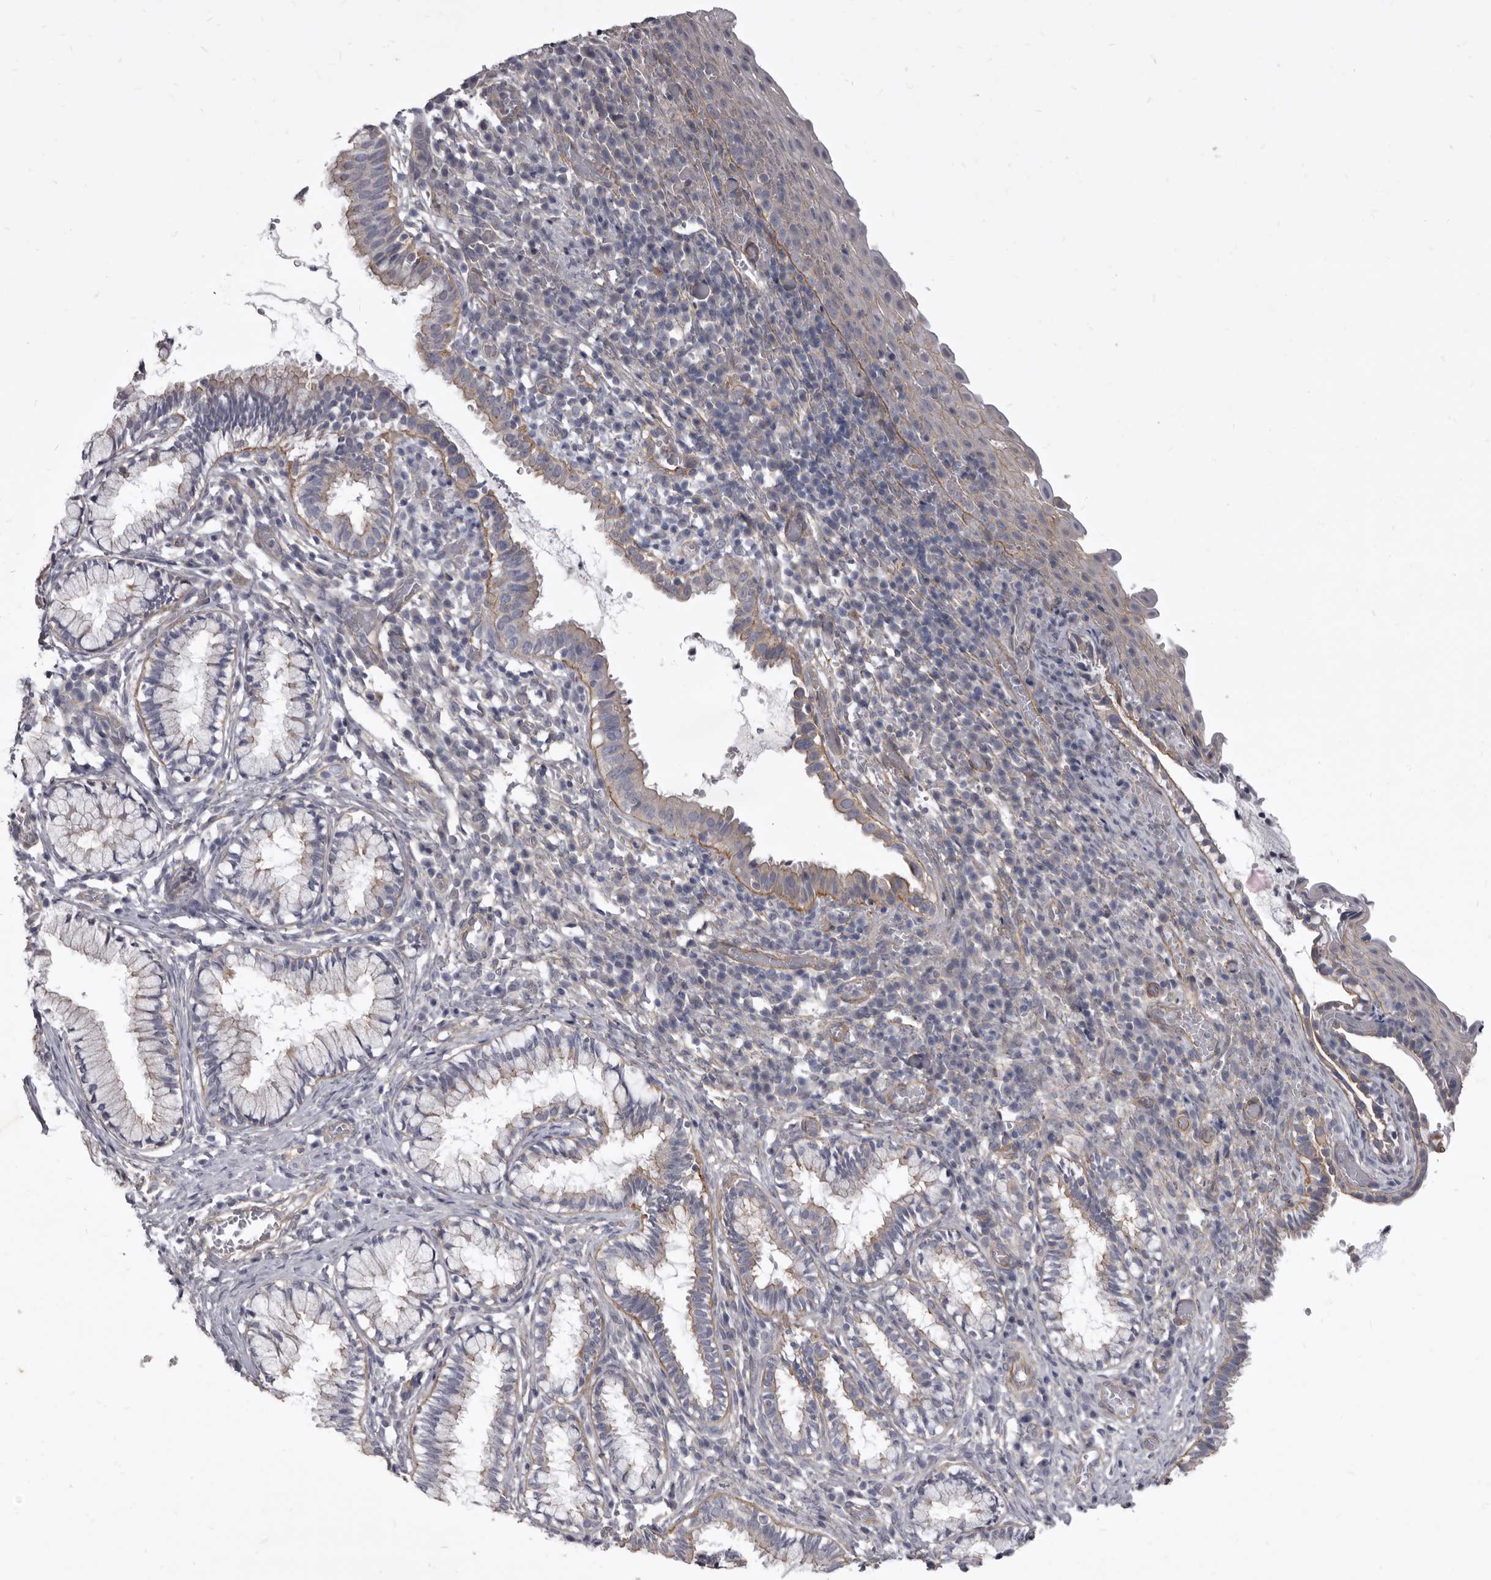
{"staining": {"intensity": "weak", "quantity": "<25%", "location": "cytoplasmic/membranous"}, "tissue": "cervix", "cell_type": "Glandular cells", "image_type": "normal", "snomed": [{"axis": "morphology", "description": "Normal tissue, NOS"}, {"axis": "topography", "description": "Cervix"}], "caption": "DAB immunohistochemical staining of normal human cervix displays no significant staining in glandular cells.", "gene": "P2RX6", "patient": {"sex": "female", "age": 27}}